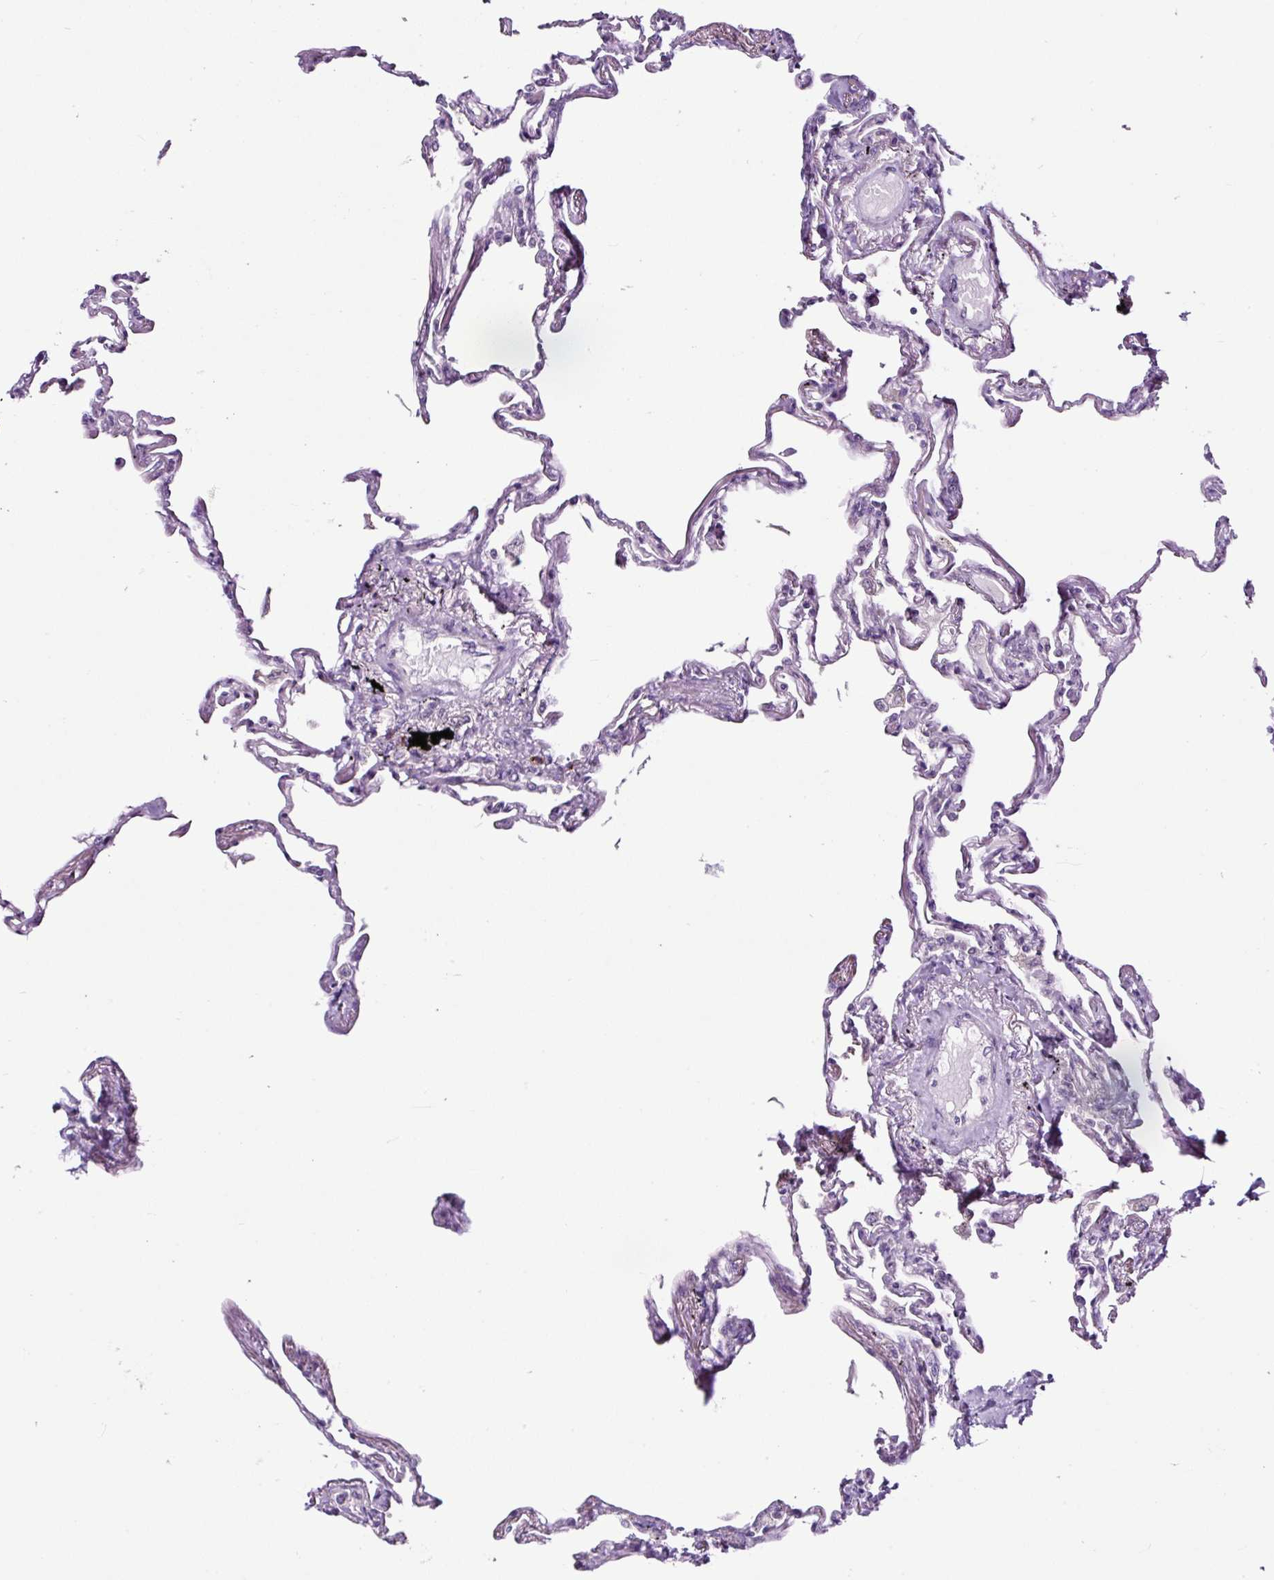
{"staining": {"intensity": "negative", "quantity": "none", "location": "none"}, "tissue": "lung", "cell_type": "Alveolar cells", "image_type": "normal", "snomed": [{"axis": "morphology", "description": "Normal tissue, NOS"}, {"axis": "topography", "description": "Lung"}], "caption": "There is no significant staining in alveolar cells of lung. (DAB (3,3'-diaminobenzidine) immunohistochemistry, high magnification).", "gene": "NOM1", "patient": {"sex": "female", "age": 67}}